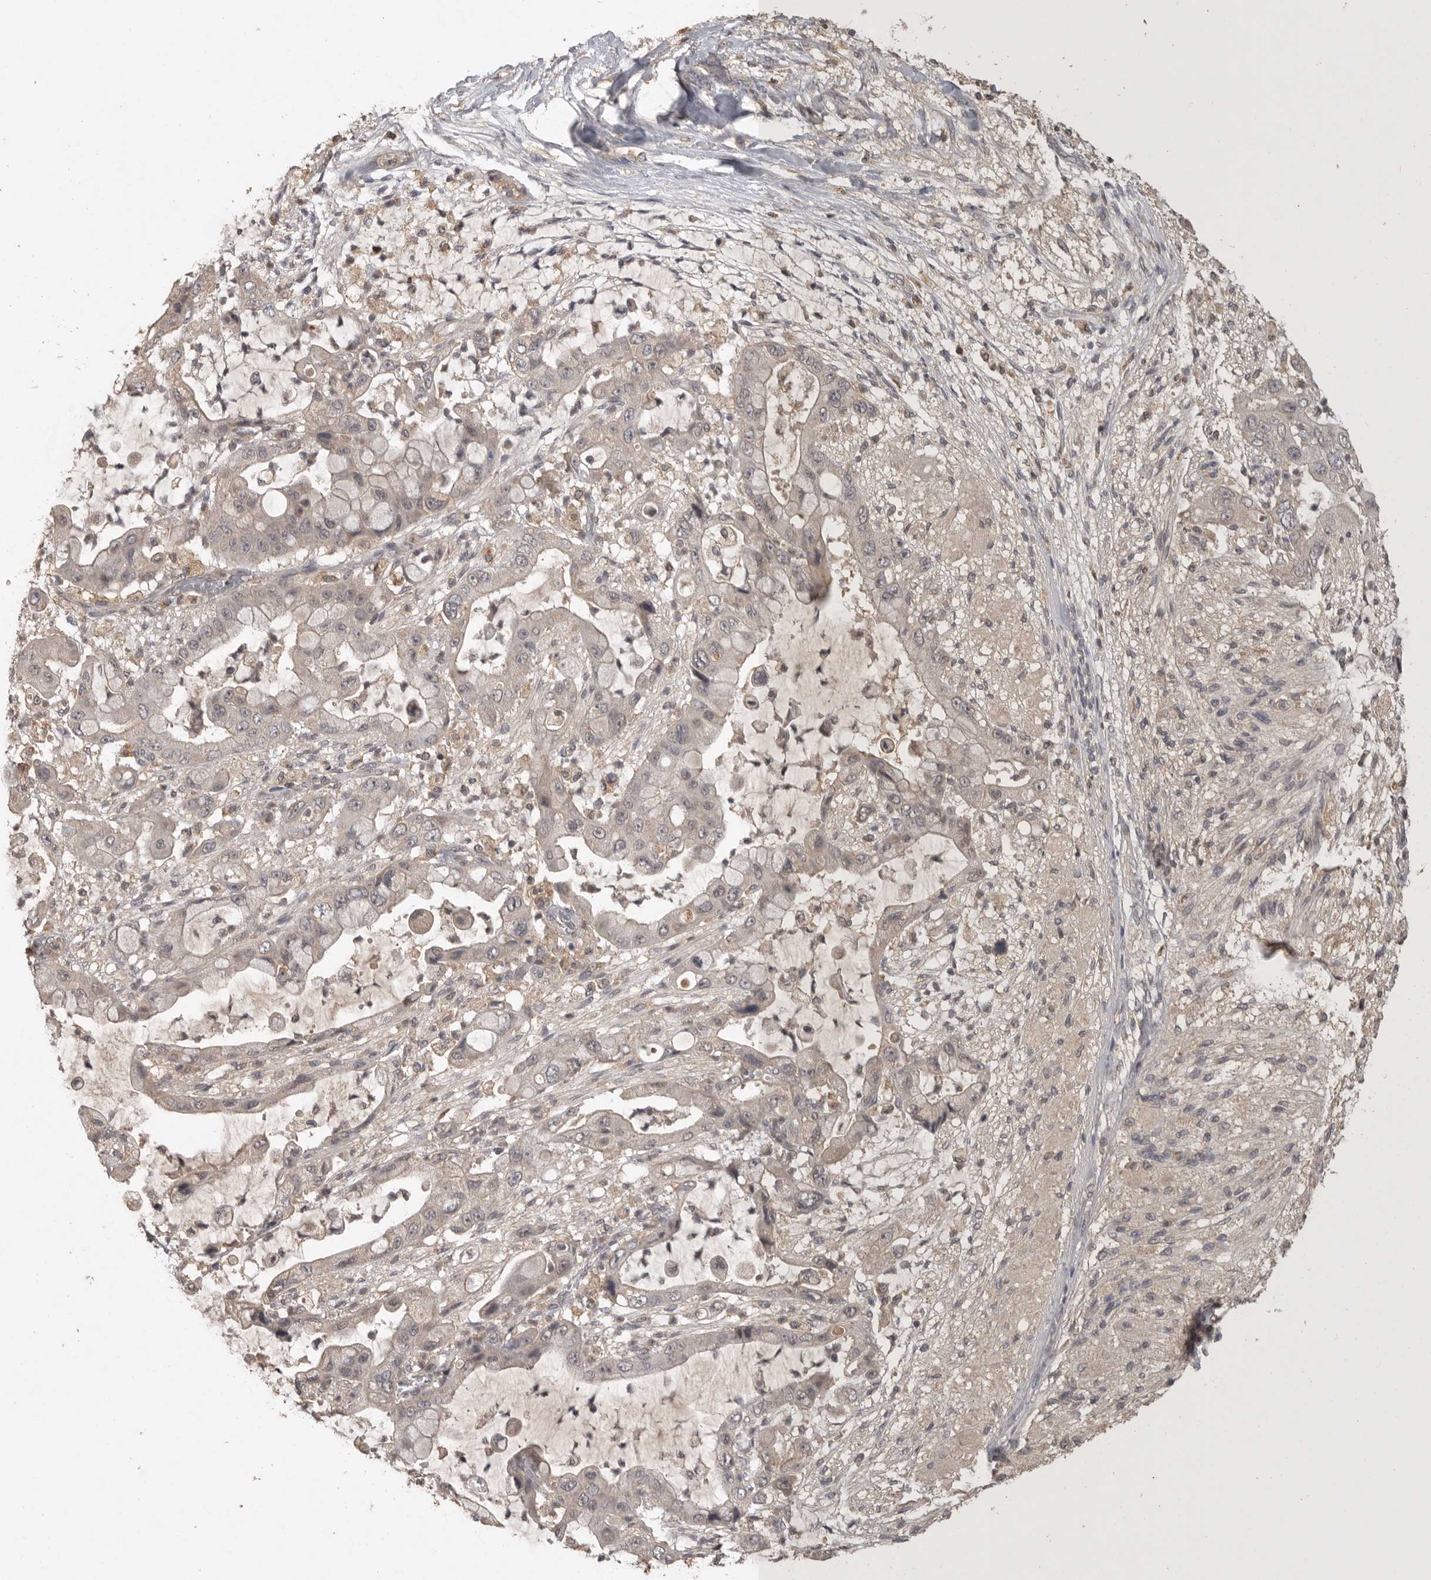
{"staining": {"intensity": "negative", "quantity": "none", "location": "none"}, "tissue": "liver cancer", "cell_type": "Tumor cells", "image_type": "cancer", "snomed": [{"axis": "morphology", "description": "Cholangiocarcinoma"}, {"axis": "topography", "description": "Liver"}], "caption": "This micrograph is of liver cancer (cholangiocarcinoma) stained with immunohistochemistry (IHC) to label a protein in brown with the nuclei are counter-stained blue. There is no staining in tumor cells.", "gene": "ADAMTS4", "patient": {"sex": "female", "age": 54}}